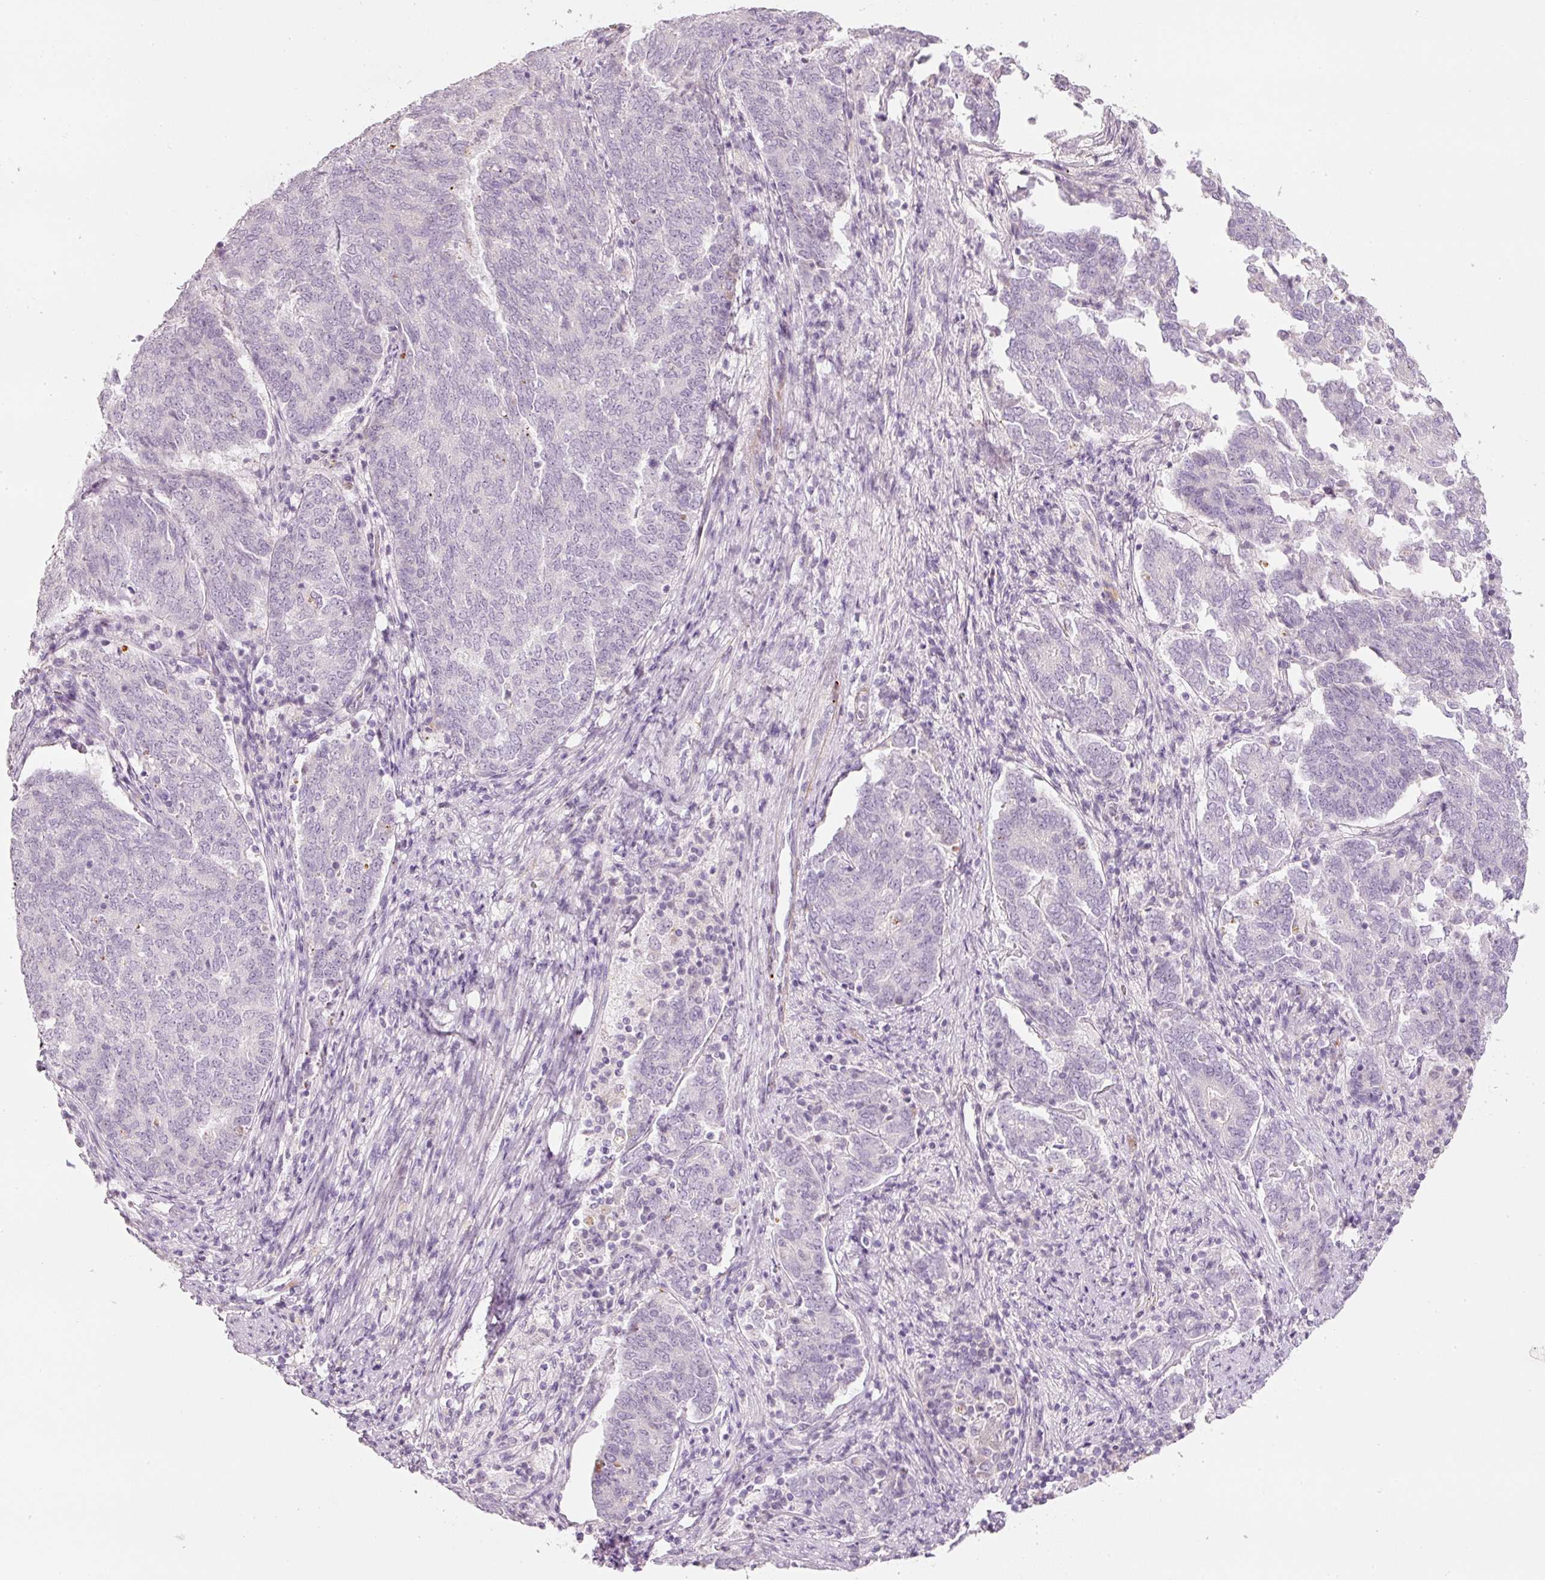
{"staining": {"intensity": "negative", "quantity": "none", "location": "none"}, "tissue": "endometrial cancer", "cell_type": "Tumor cells", "image_type": "cancer", "snomed": [{"axis": "morphology", "description": "Adenocarcinoma, NOS"}, {"axis": "topography", "description": "Endometrium"}], "caption": "Tumor cells are negative for brown protein staining in endometrial cancer (adenocarcinoma).", "gene": "LECT2", "patient": {"sex": "female", "age": 80}}